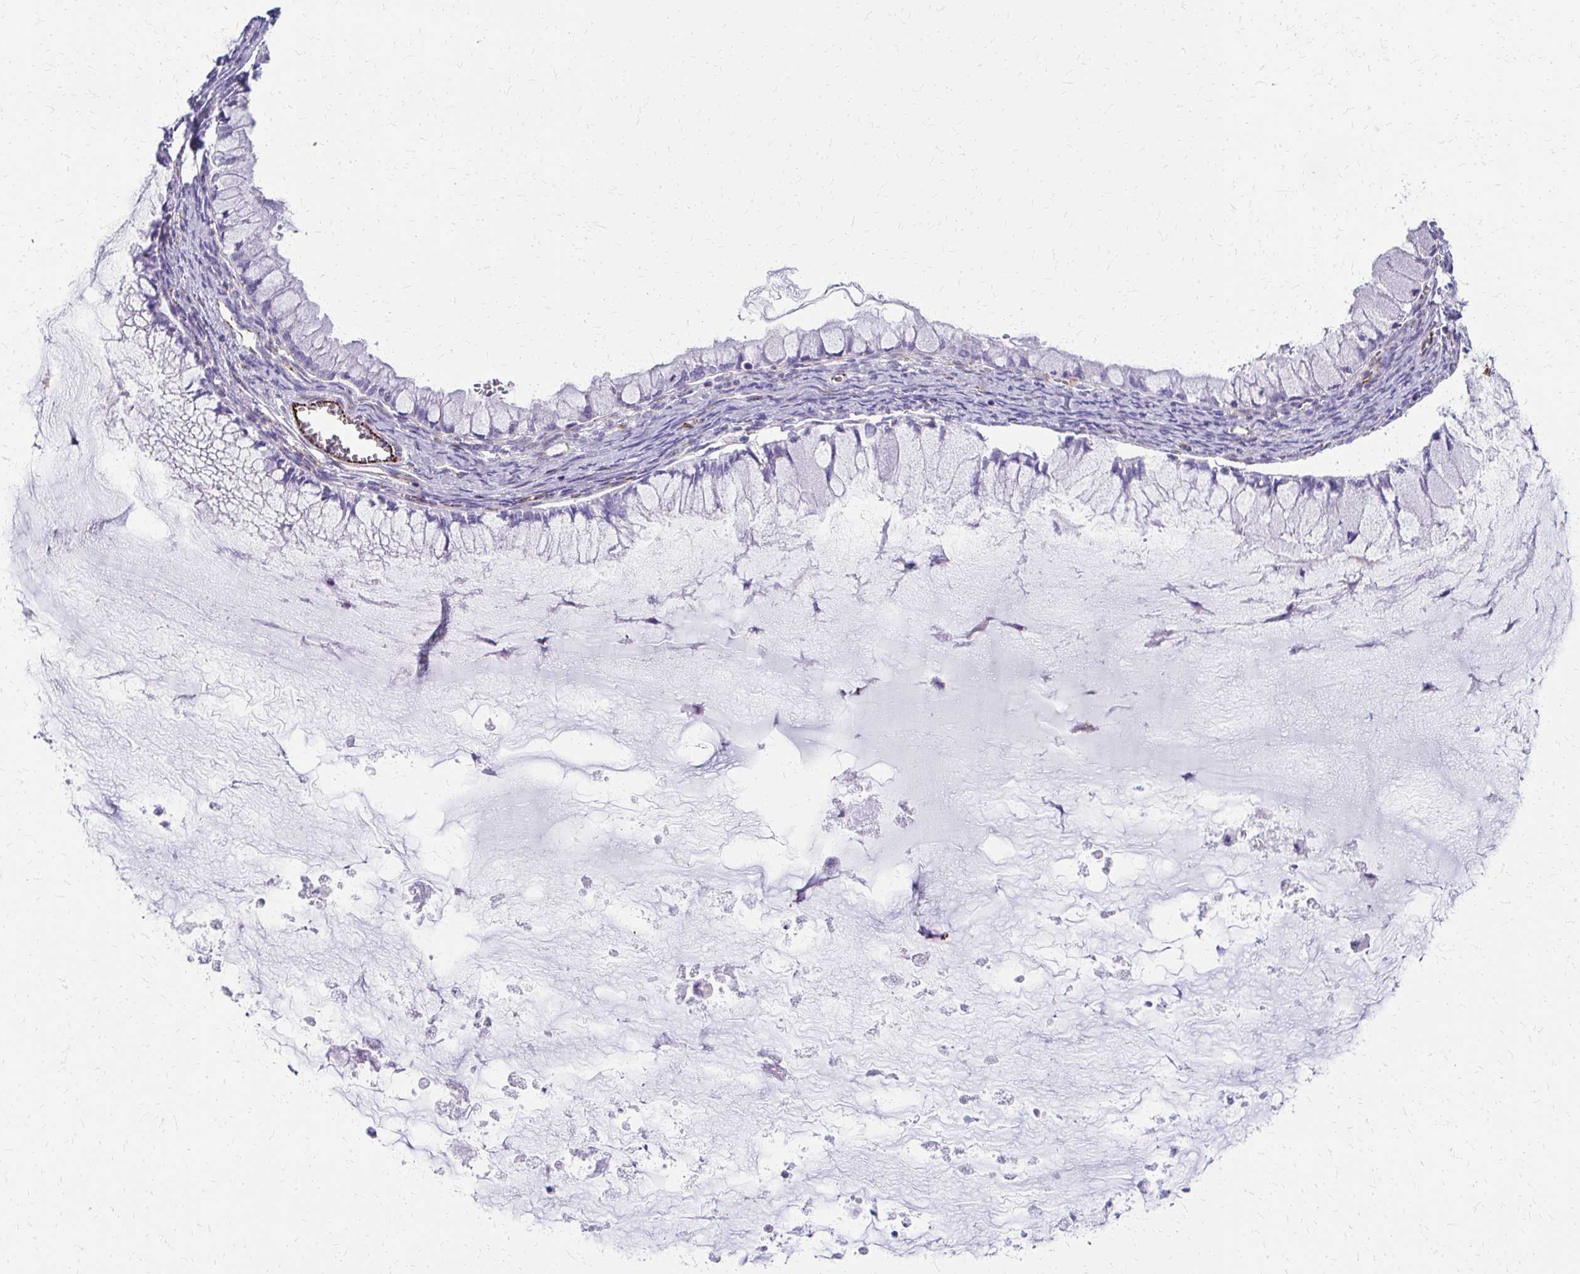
{"staining": {"intensity": "negative", "quantity": "none", "location": "none"}, "tissue": "ovarian cancer", "cell_type": "Tumor cells", "image_type": "cancer", "snomed": [{"axis": "morphology", "description": "Cystadenocarcinoma, mucinous, NOS"}, {"axis": "topography", "description": "Ovary"}], "caption": "A high-resolution photomicrograph shows IHC staining of ovarian mucinous cystadenocarcinoma, which displays no significant expression in tumor cells.", "gene": "TRIM6", "patient": {"sex": "female", "age": 34}}